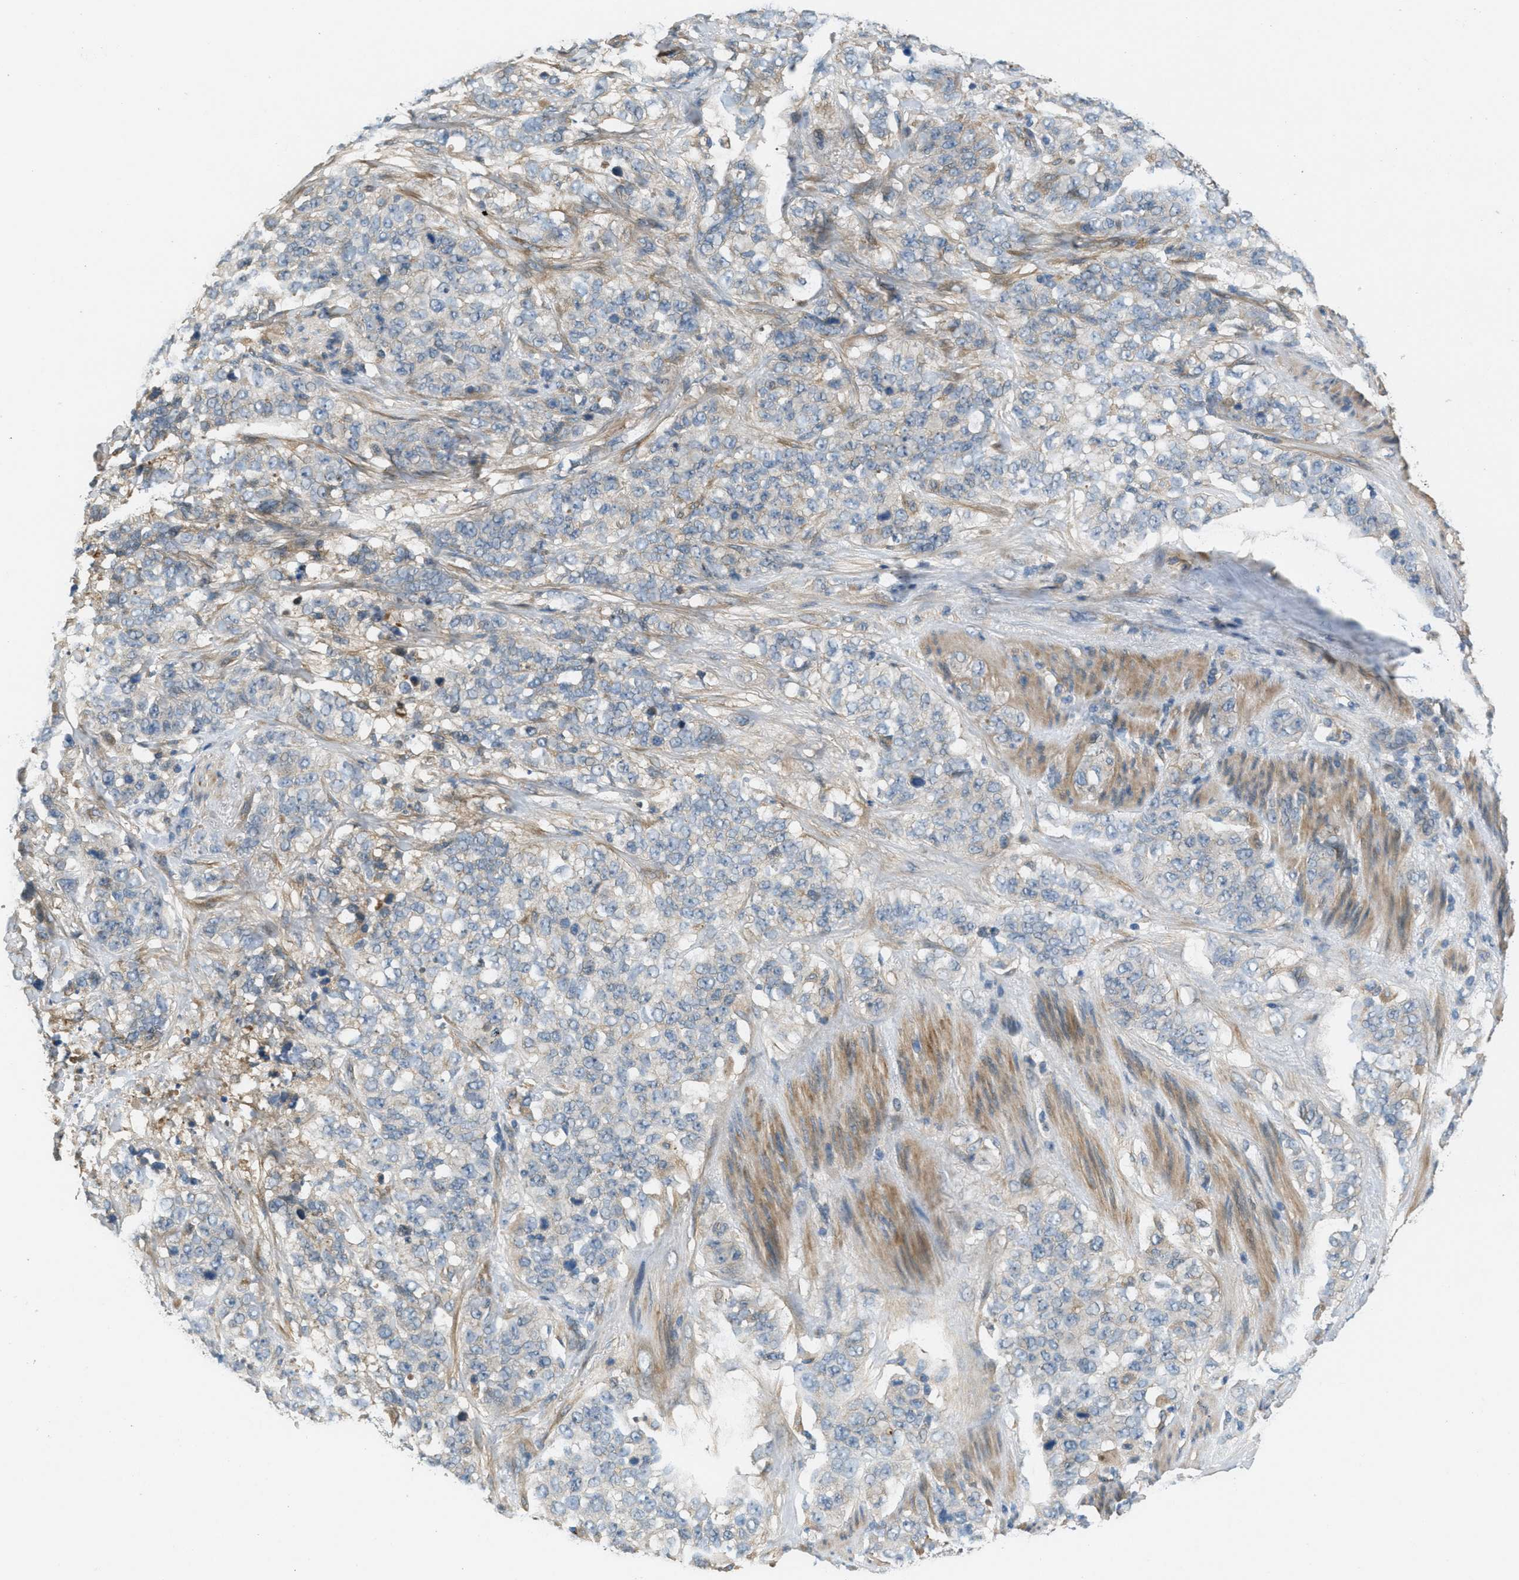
{"staining": {"intensity": "negative", "quantity": "none", "location": "none"}, "tissue": "stomach cancer", "cell_type": "Tumor cells", "image_type": "cancer", "snomed": [{"axis": "morphology", "description": "Adenocarcinoma, NOS"}, {"axis": "topography", "description": "Stomach"}], "caption": "An image of stomach adenocarcinoma stained for a protein shows no brown staining in tumor cells.", "gene": "ADCY6", "patient": {"sex": "male", "age": 48}}